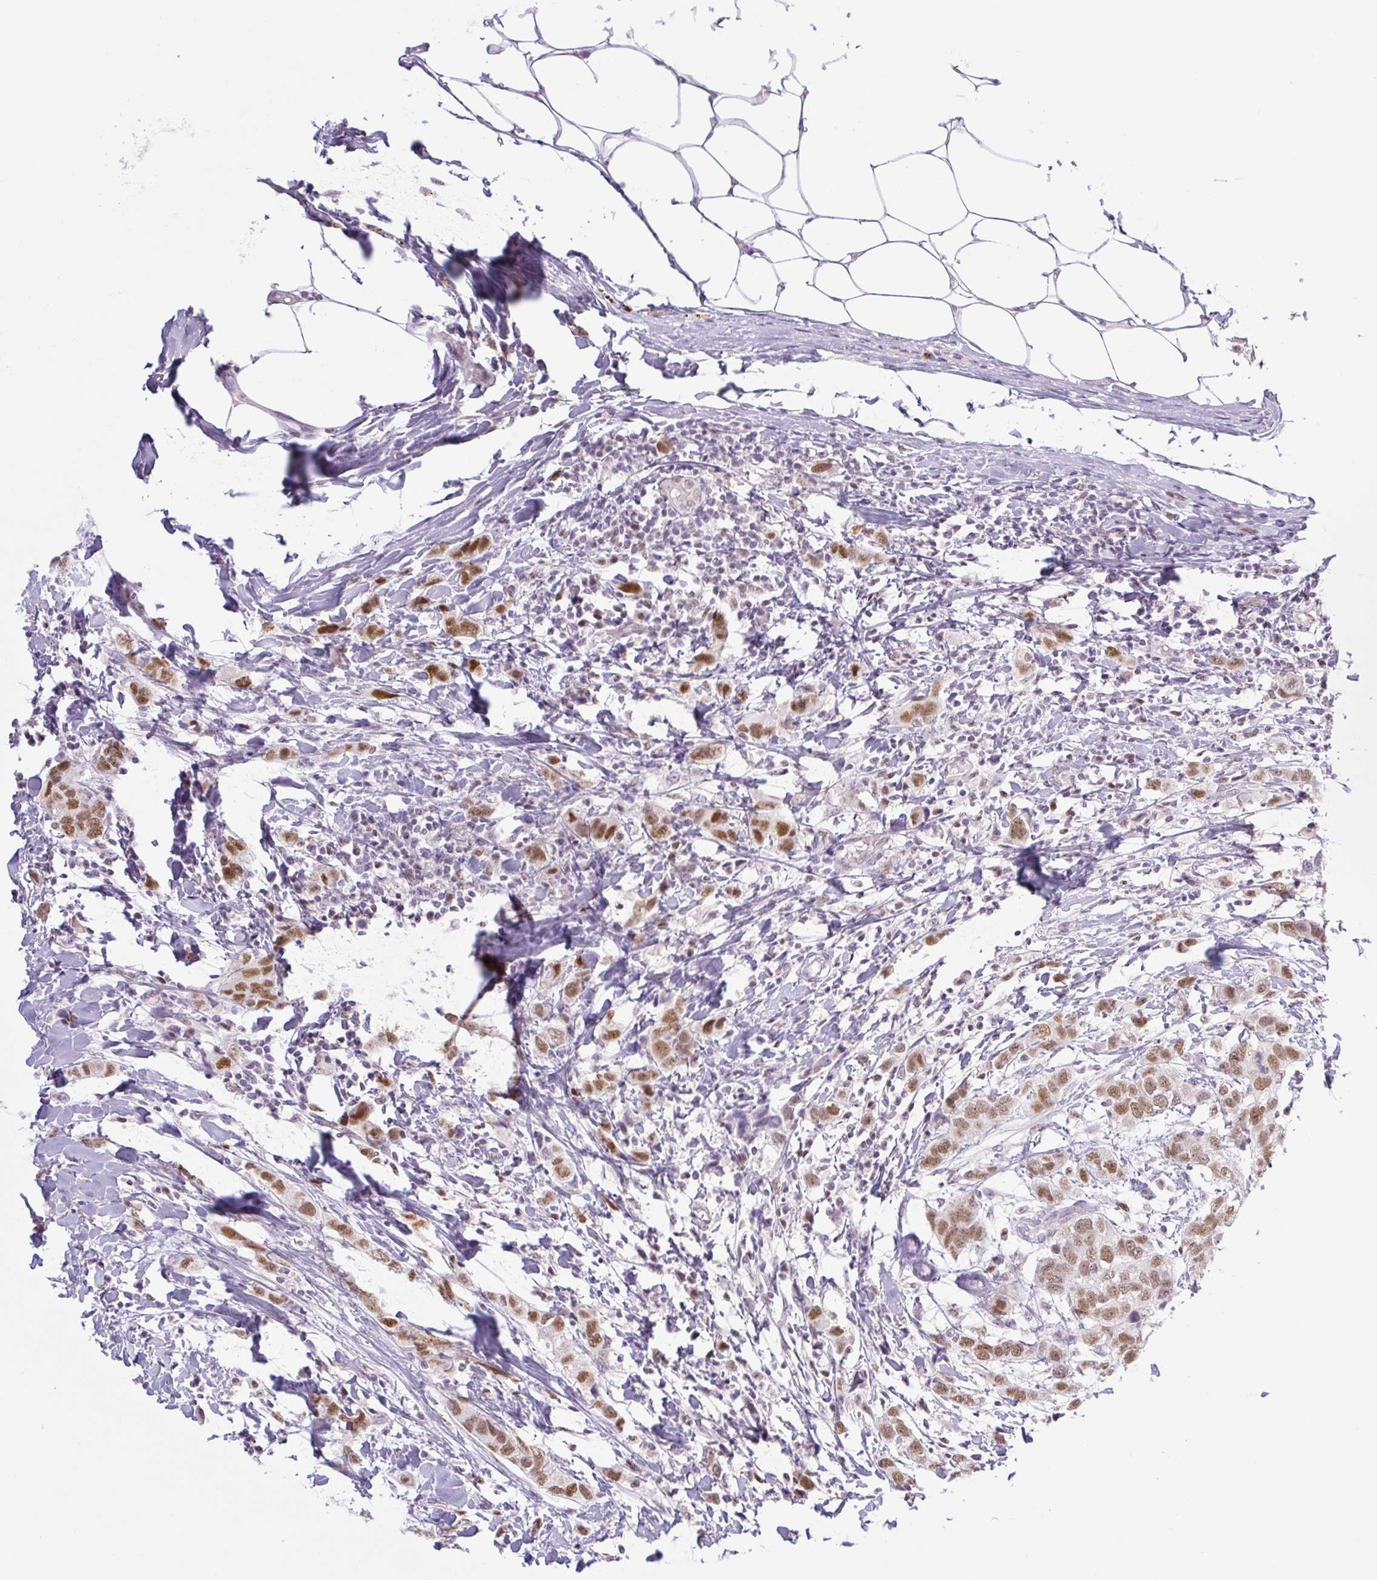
{"staining": {"intensity": "moderate", "quantity": ">75%", "location": "nuclear"}, "tissue": "breast cancer", "cell_type": "Tumor cells", "image_type": "cancer", "snomed": [{"axis": "morphology", "description": "Duct carcinoma"}, {"axis": "topography", "description": "Breast"}], "caption": "DAB (3,3'-diaminobenzidine) immunohistochemical staining of breast cancer (intraductal carcinoma) shows moderate nuclear protein expression in about >75% of tumor cells.", "gene": "TLE3", "patient": {"sex": "female", "age": 50}}